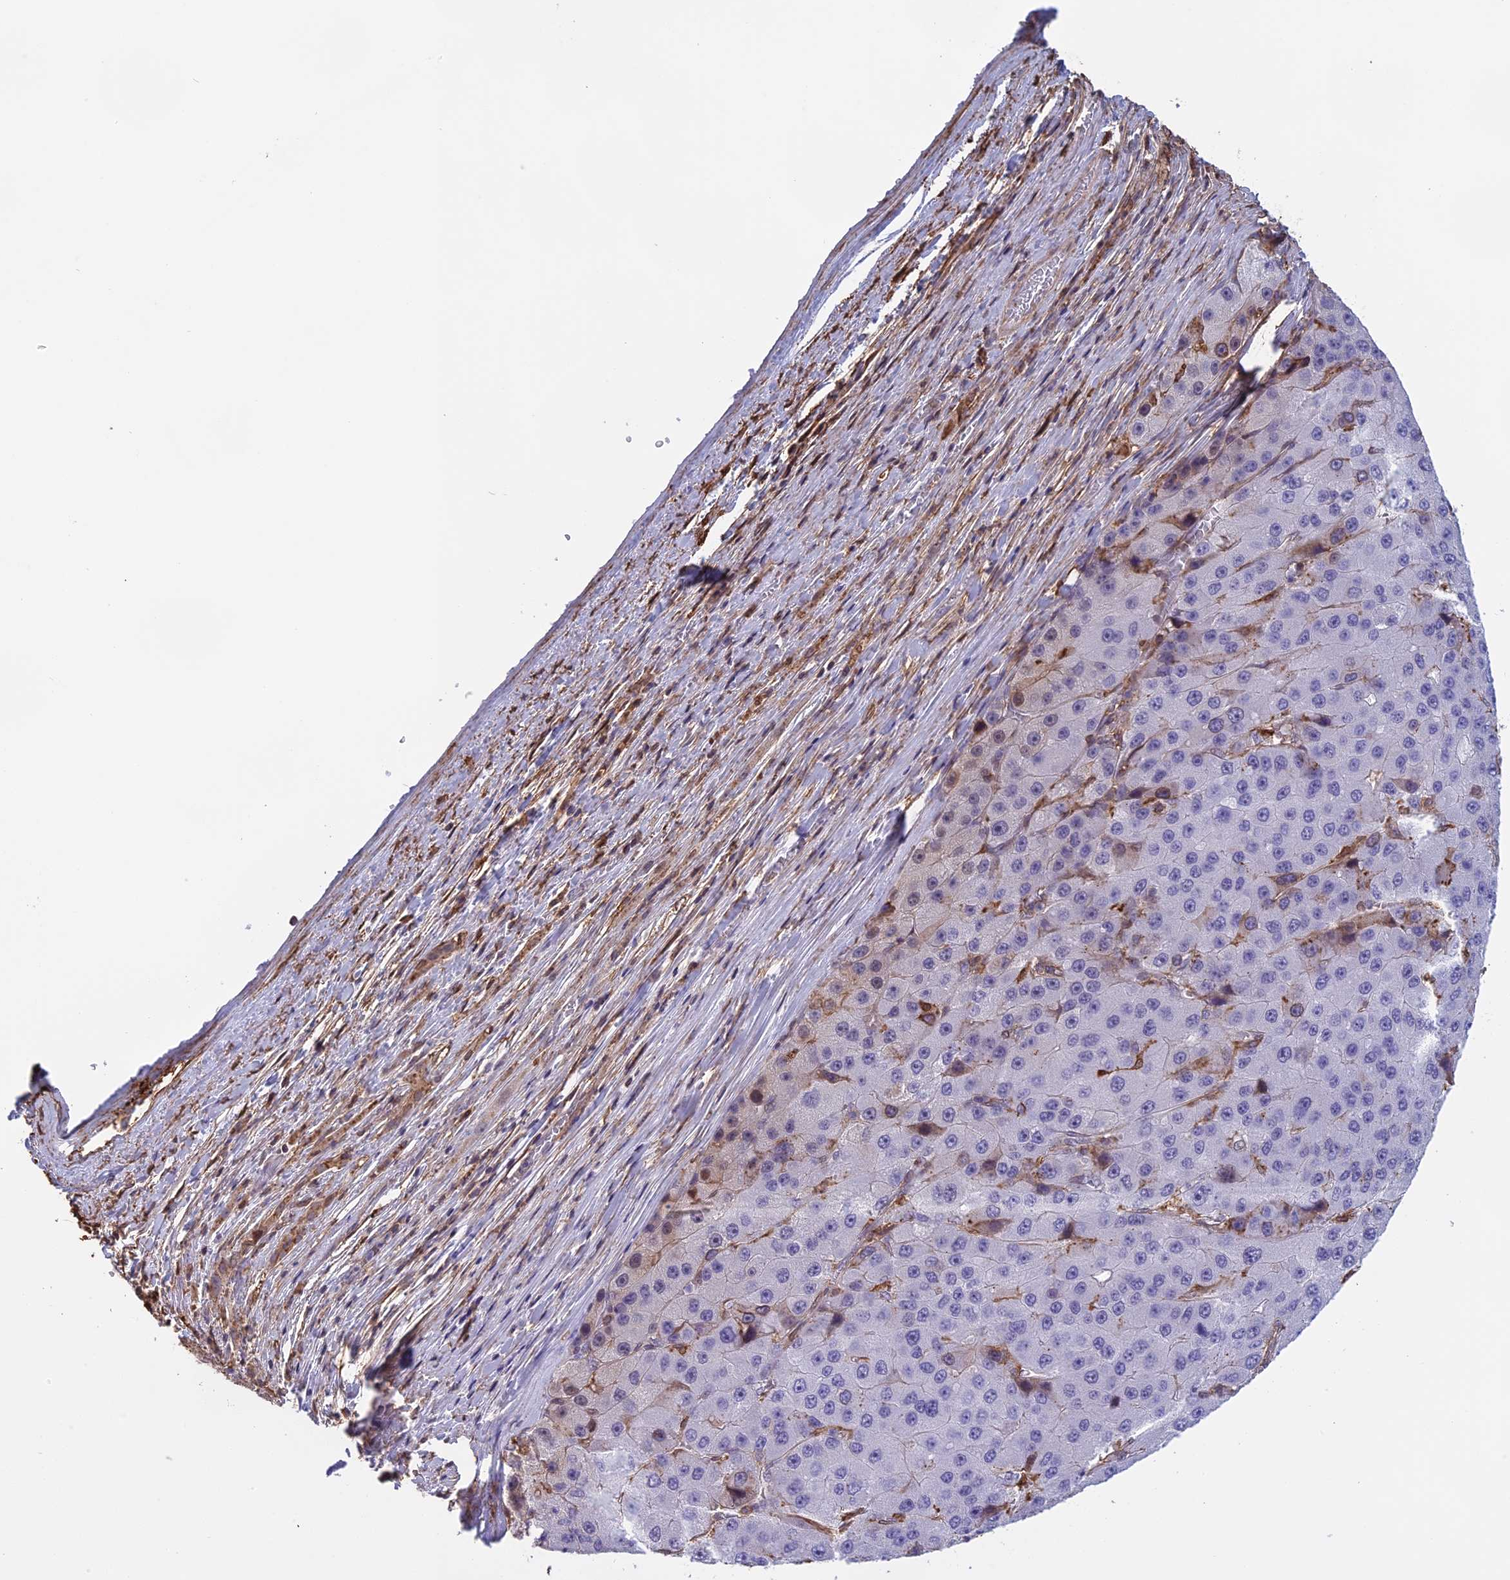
{"staining": {"intensity": "negative", "quantity": "none", "location": "none"}, "tissue": "liver cancer", "cell_type": "Tumor cells", "image_type": "cancer", "snomed": [{"axis": "morphology", "description": "Carcinoma, Hepatocellular, NOS"}, {"axis": "topography", "description": "Liver"}], "caption": "DAB immunohistochemical staining of human liver hepatocellular carcinoma exhibits no significant positivity in tumor cells.", "gene": "TMEM255B", "patient": {"sex": "female", "age": 73}}